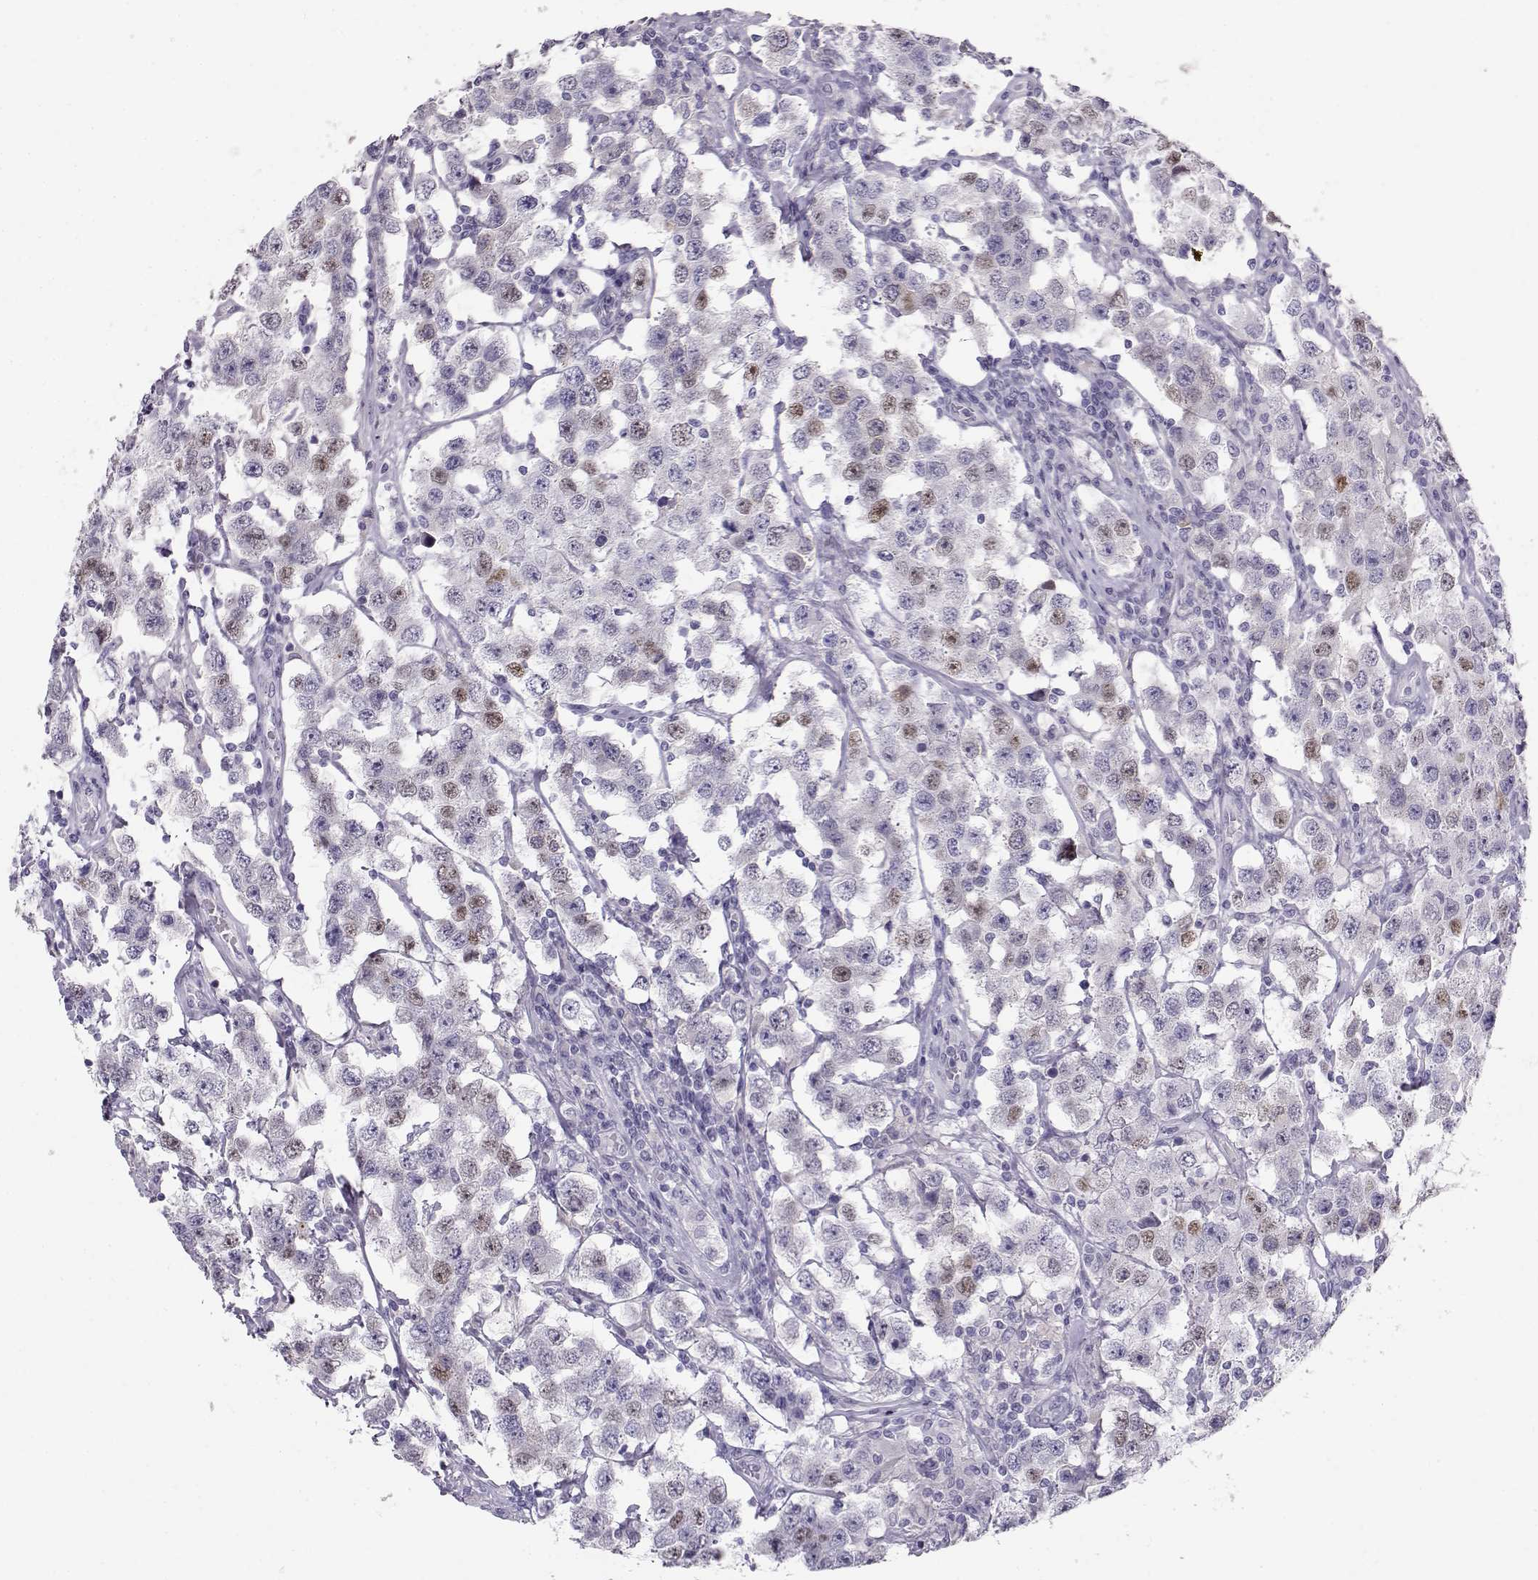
{"staining": {"intensity": "moderate", "quantity": "<25%", "location": "nuclear"}, "tissue": "testis cancer", "cell_type": "Tumor cells", "image_type": "cancer", "snomed": [{"axis": "morphology", "description": "Seminoma, NOS"}, {"axis": "topography", "description": "Testis"}], "caption": "IHC histopathology image of neoplastic tissue: testis seminoma stained using immunohistochemistry (IHC) shows low levels of moderate protein expression localized specifically in the nuclear of tumor cells, appearing as a nuclear brown color.", "gene": "OPN5", "patient": {"sex": "male", "age": 52}}